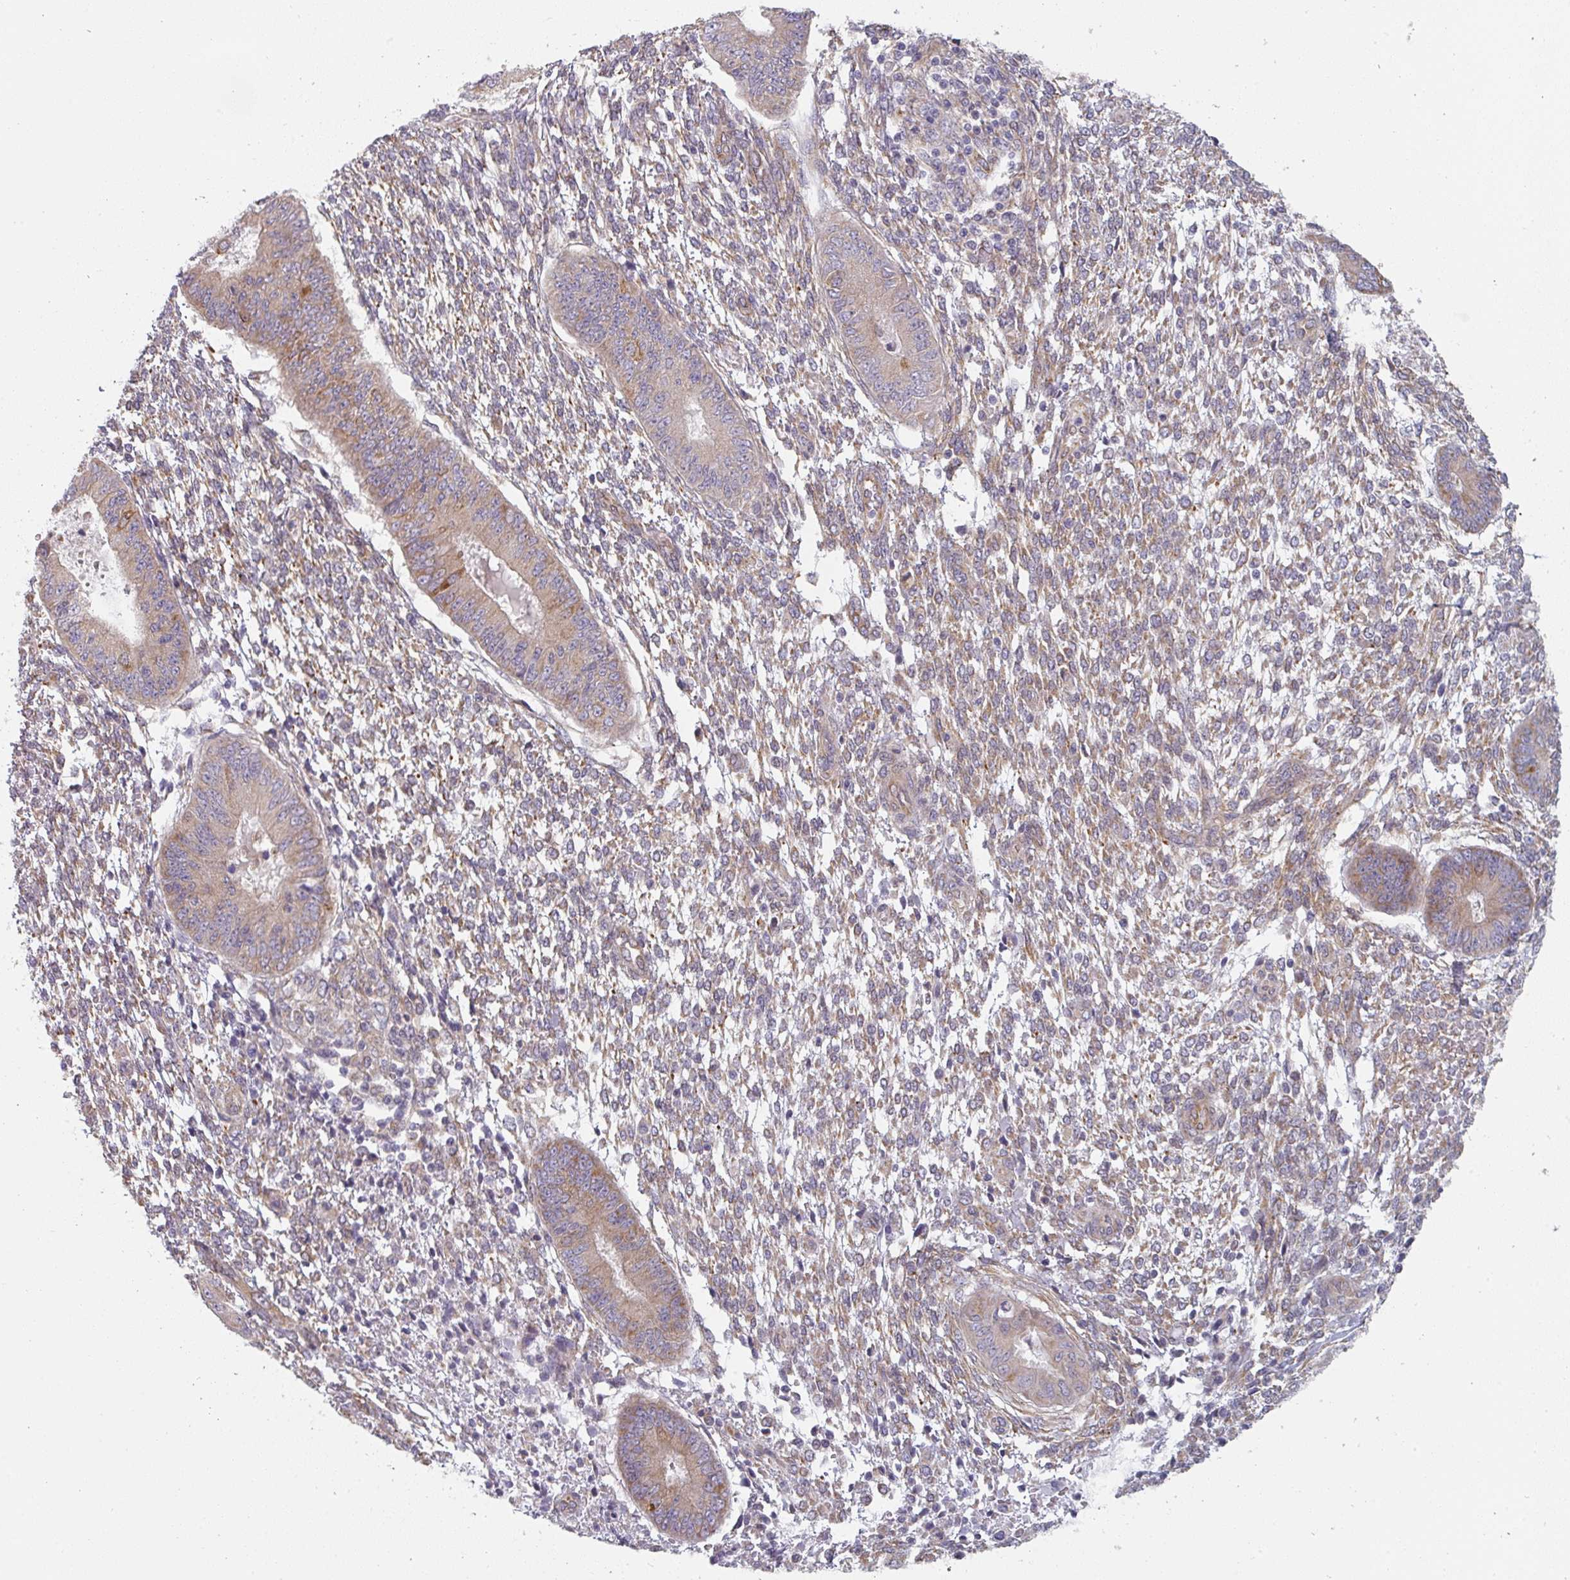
{"staining": {"intensity": "weak", "quantity": "25%-75%", "location": "cytoplasmic/membranous"}, "tissue": "endometrium", "cell_type": "Cells in endometrial stroma", "image_type": "normal", "snomed": [{"axis": "morphology", "description": "Normal tissue, NOS"}, {"axis": "topography", "description": "Endometrium"}], "caption": "Immunohistochemical staining of normal human endometrium demonstrates low levels of weak cytoplasmic/membranous staining in about 25%-75% of cells in endometrial stroma.", "gene": "TAPT1", "patient": {"sex": "female", "age": 49}}